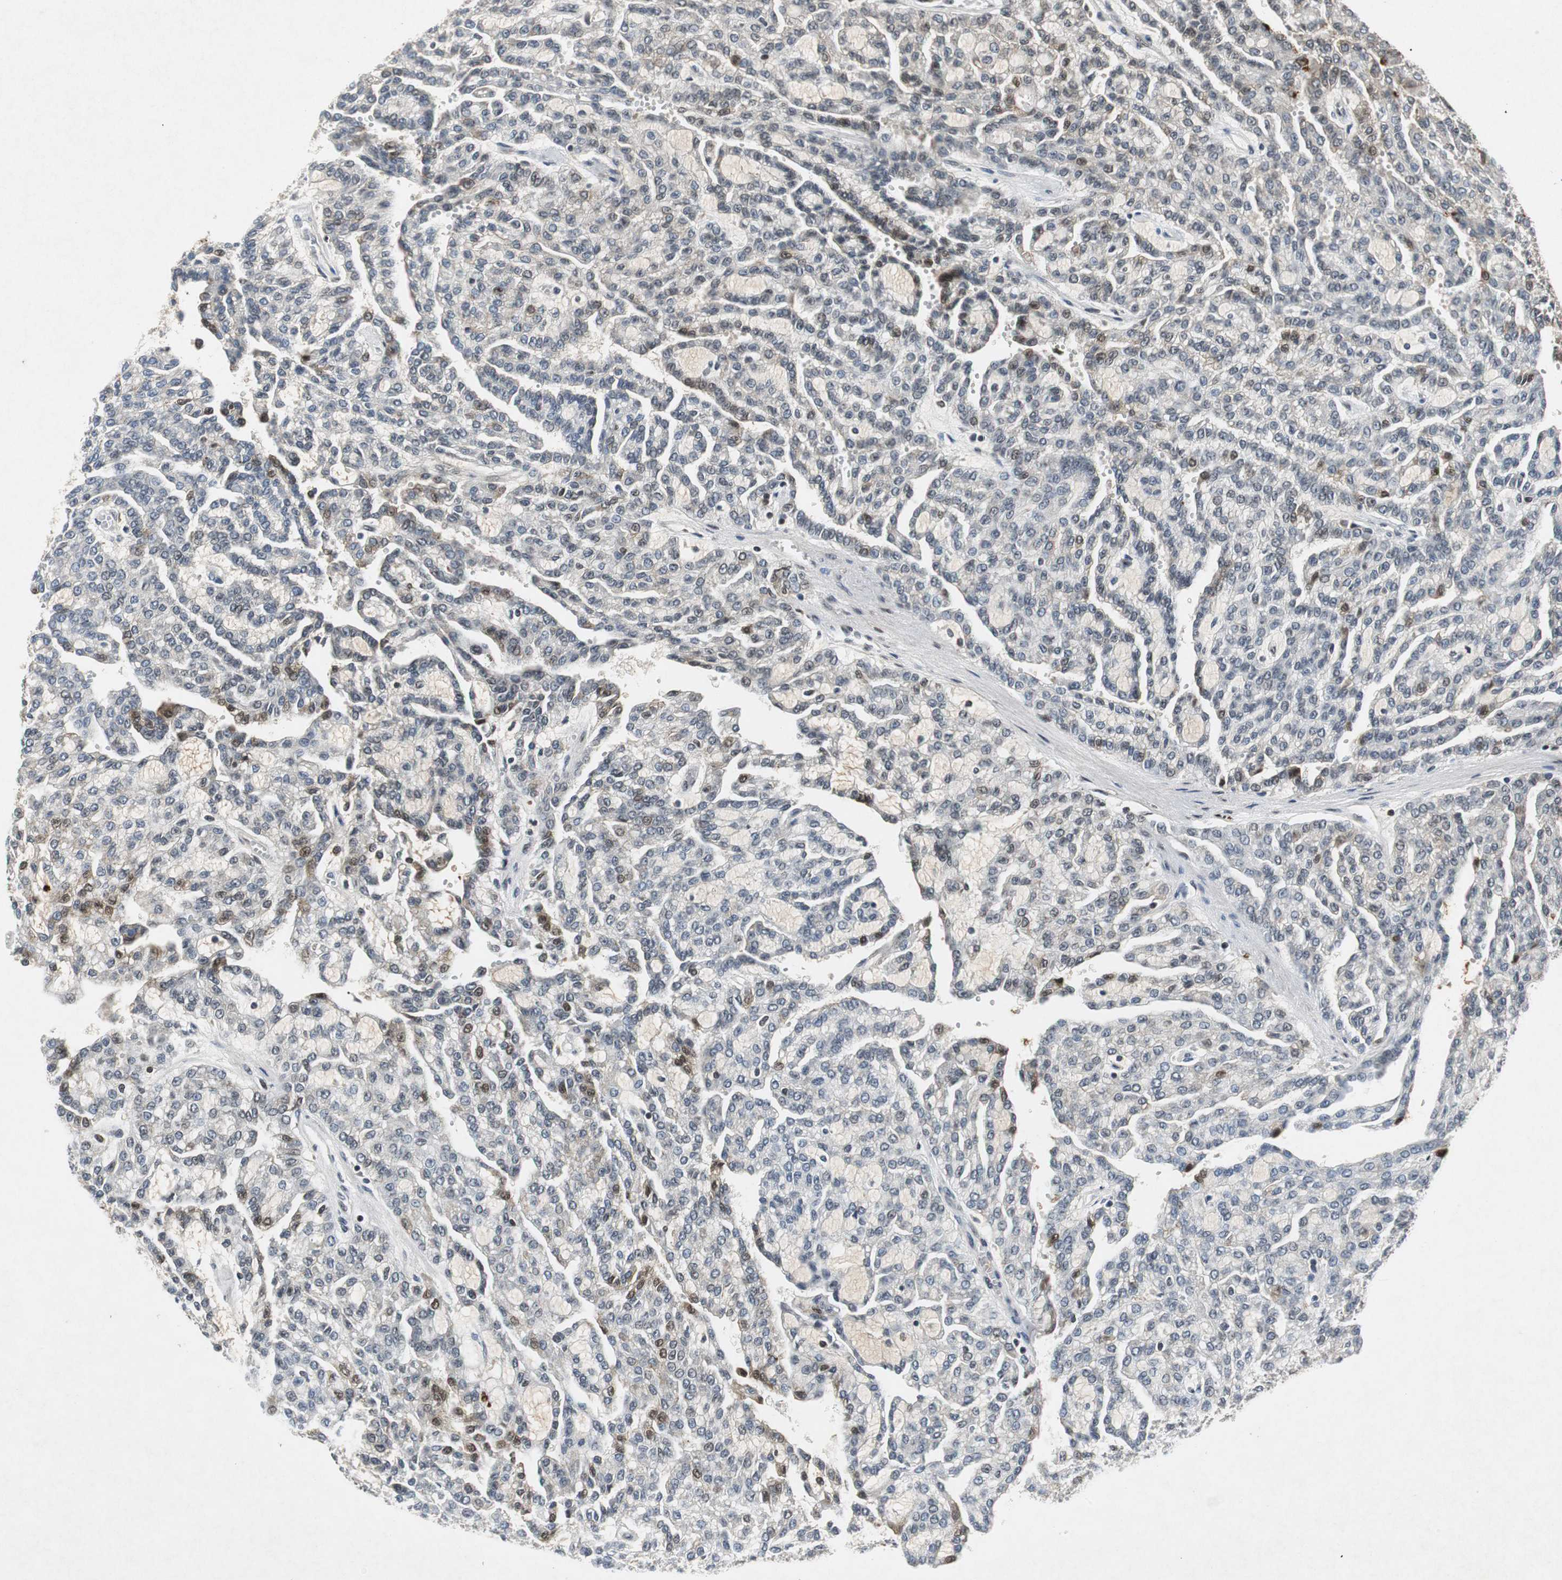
{"staining": {"intensity": "moderate", "quantity": "25%-75%", "location": "cytoplasmic/membranous,nuclear"}, "tissue": "renal cancer", "cell_type": "Tumor cells", "image_type": "cancer", "snomed": [{"axis": "morphology", "description": "Adenocarcinoma, NOS"}, {"axis": "topography", "description": "Kidney"}], "caption": "A medium amount of moderate cytoplasmic/membranous and nuclear expression is identified in approximately 25%-75% of tumor cells in renal cancer (adenocarcinoma) tissue. (DAB (3,3'-diaminobenzidine) IHC, brown staining for protein, blue staining for nuclei).", "gene": "ORM1", "patient": {"sex": "male", "age": 63}}